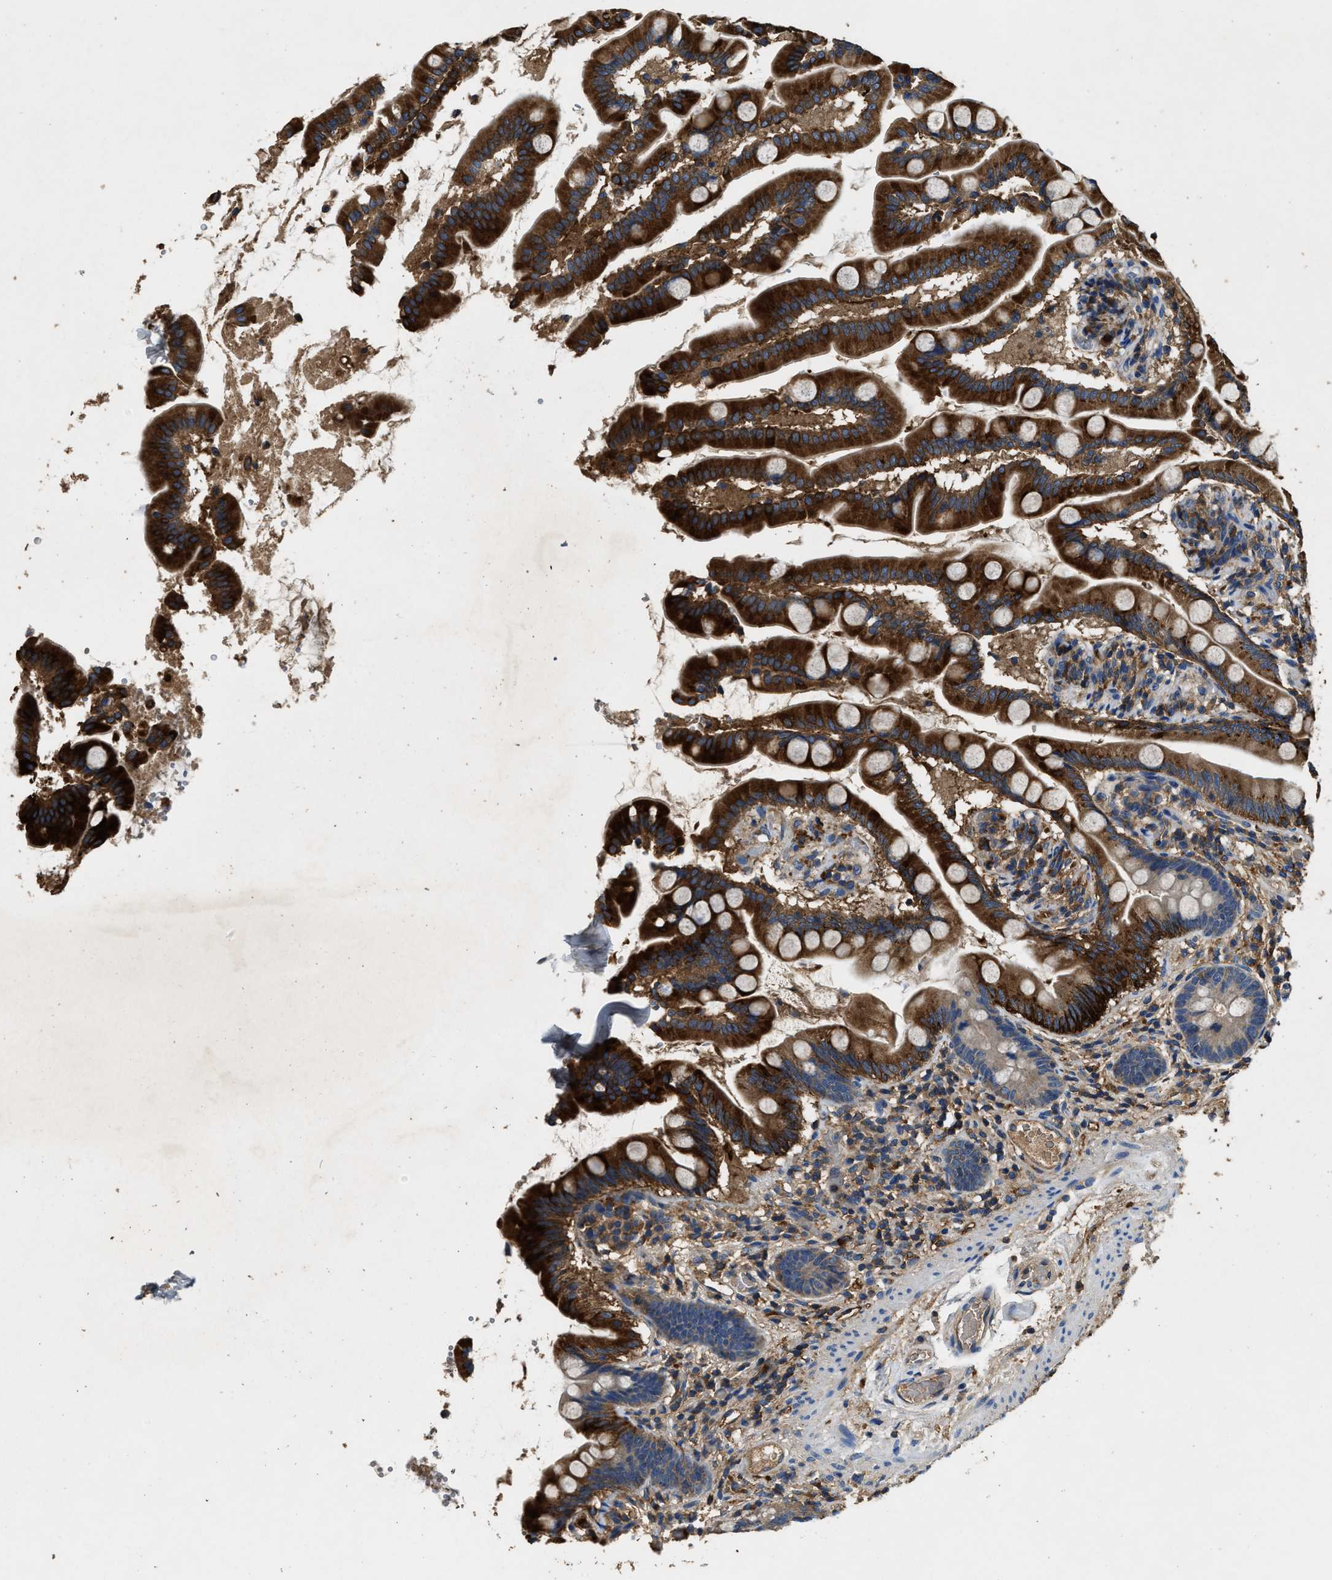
{"staining": {"intensity": "strong", "quantity": "25%-75%", "location": "cytoplasmic/membranous"}, "tissue": "small intestine", "cell_type": "Glandular cells", "image_type": "normal", "snomed": [{"axis": "morphology", "description": "Normal tissue, NOS"}, {"axis": "topography", "description": "Small intestine"}], "caption": "This is a photomicrograph of immunohistochemistry staining of benign small intestine, which shows strong positivity in the cytoplasmic/membranous of glandular cells.", "gene": "BLOC1S1", "patient": {"sex": "female", "age": 56}}